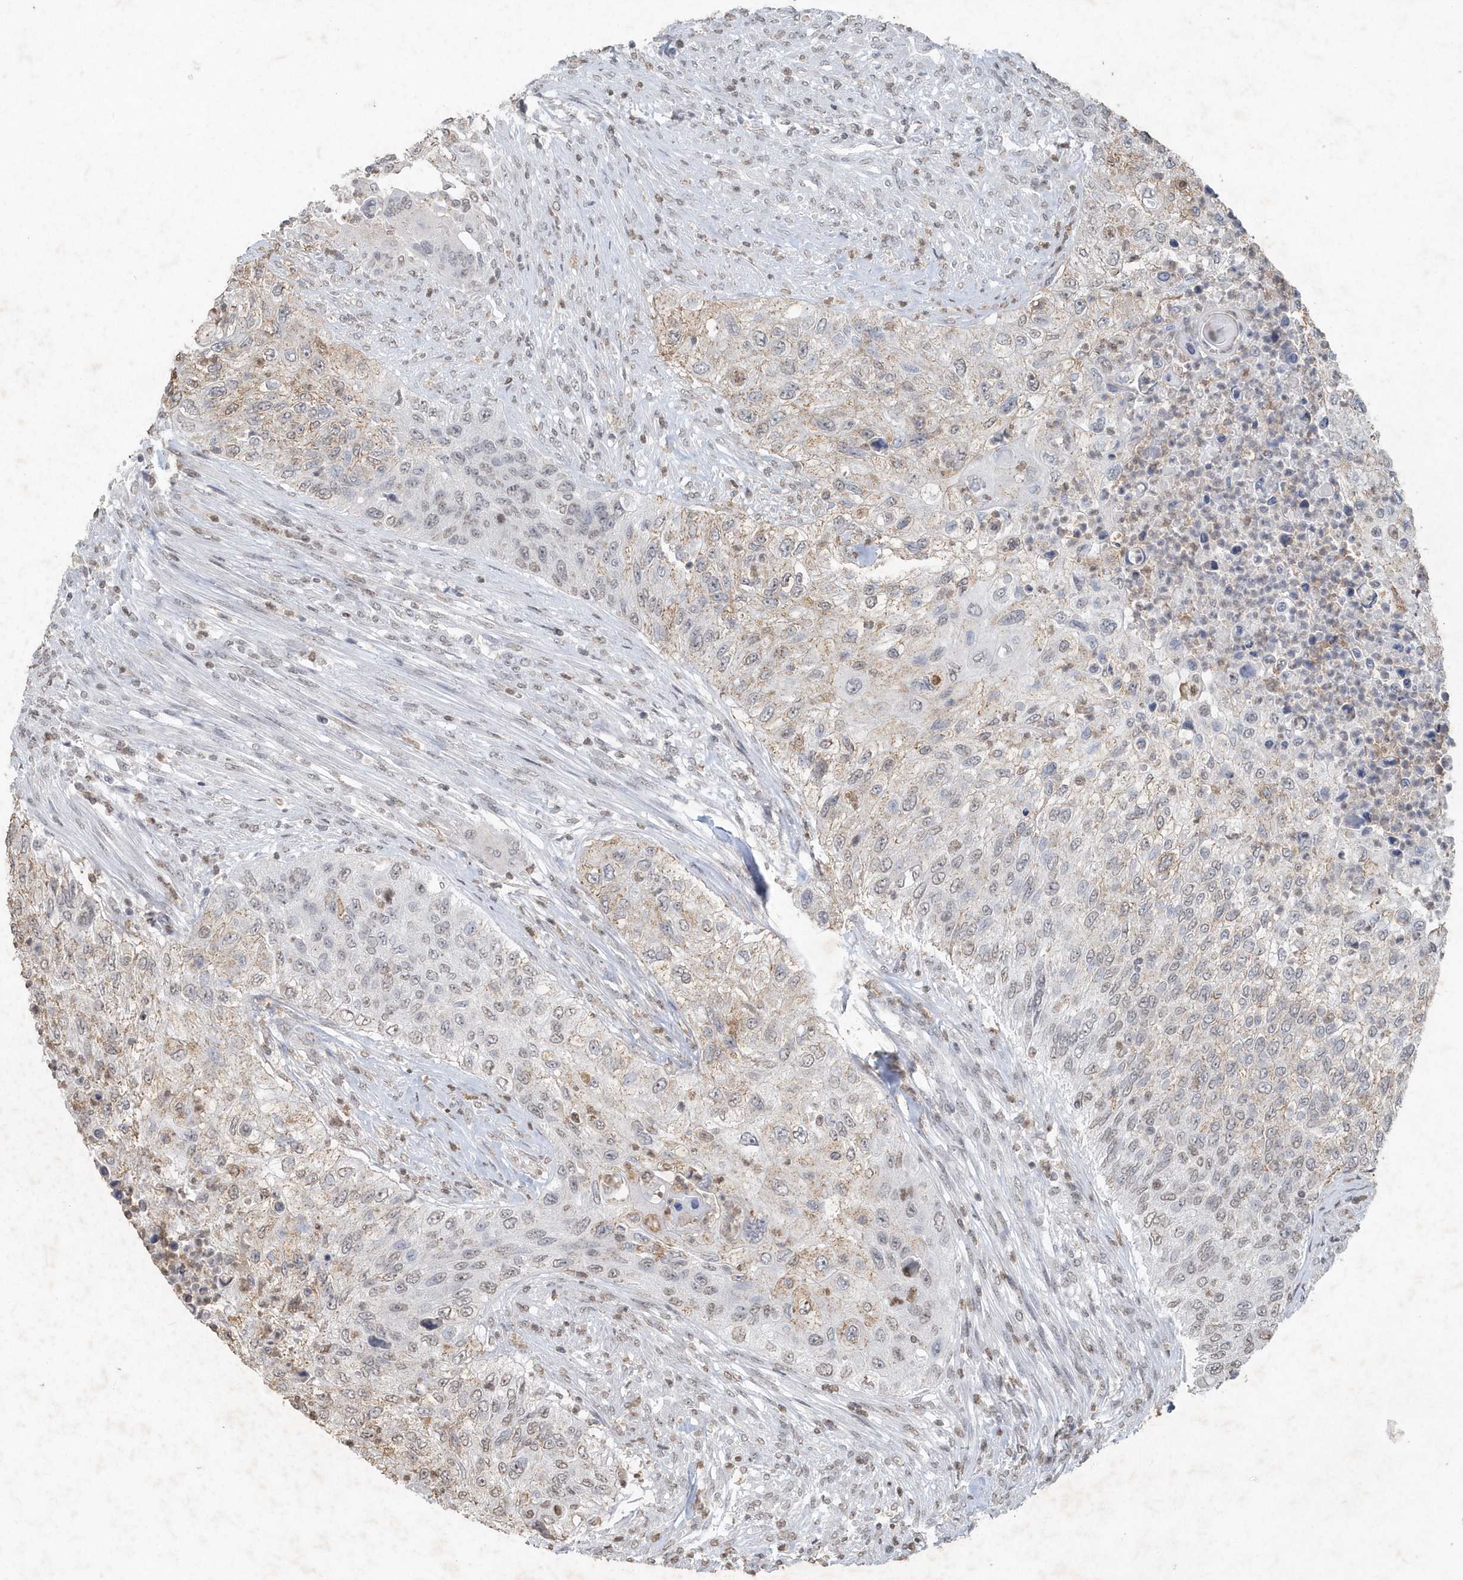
{"staining": {"intensity": "weak", "quantity": "25%-75%", "location": "cytoplasmic/membranous,nuclear"}, "tissue": "urothelial cancer", "cell_type": "Tumor cells", "image_type": "cancer", "snomed": [{"axis": "morphology", "description": "Urothelial carcinoma, High grade"}, {"axis": "topography", "description": "Urinary bladder"}], "caption": "This is an image of IHC staining of urothelial cancer, which shows weak staining in the cytoplasmic/membranous and nuclear of tumor cells.", "gene": "PDCD1", "patient": {"sex": "female", "age": 60}}